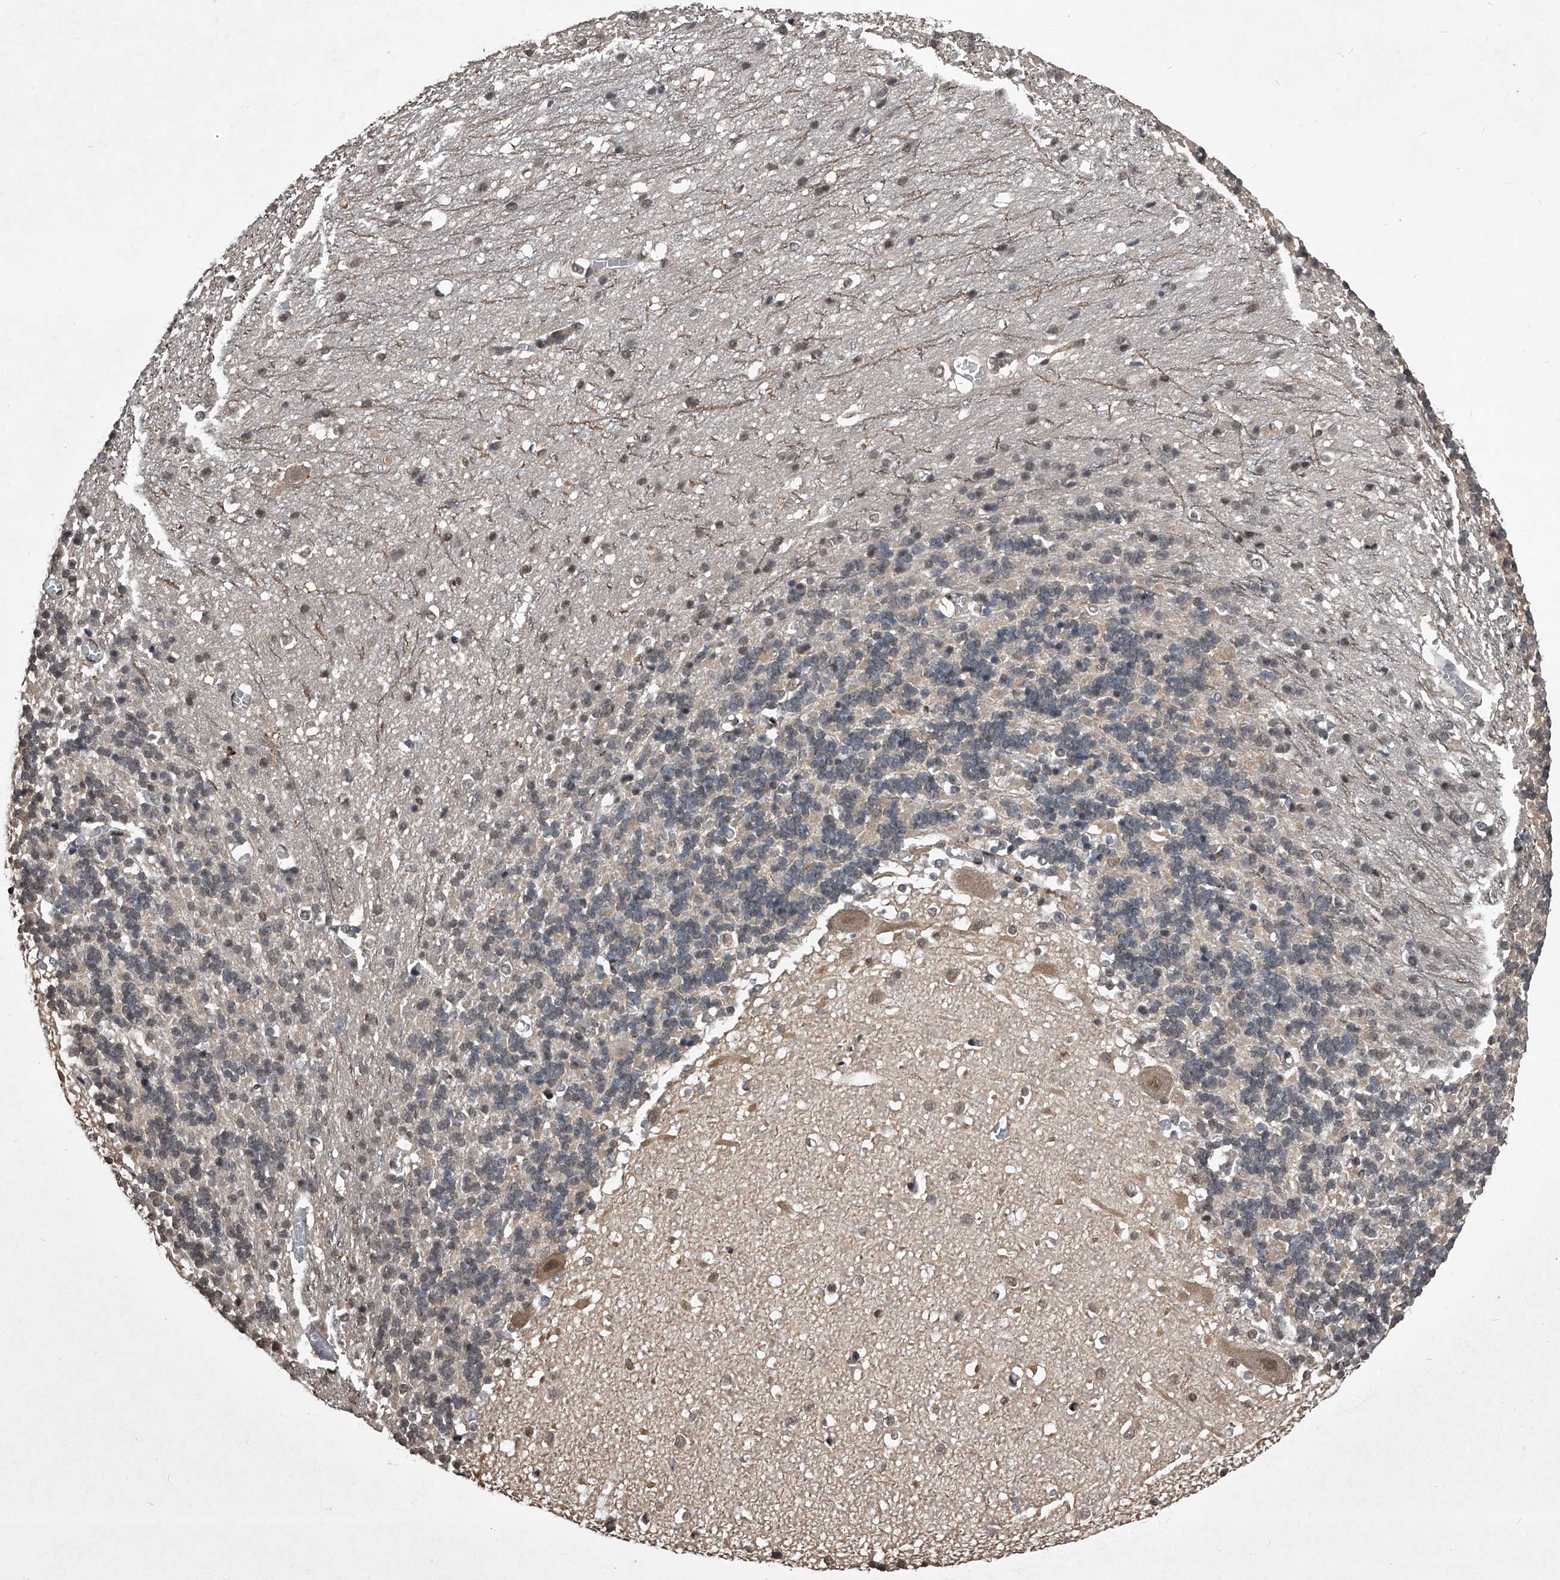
{"staining": {"intensity": "weak", "quantity": "25%-75%", "location": "cytoplasmic/membranous"}, "tissue": "cerebellum", "cell_type": "Cells in granular layer", "image_type": "normal", "snomed": [{"axis": "morphology", "description": "Normal tissue, NOS"}, {"axis": "topography", "description": "Cerebellum"}], "caption": "Weak cytoplasmic/membranous positivity is appreciated in about 25%-75% of cells in granular layer in unremarkable cerebellum. The protein of interest is stained brown, and the nuclei are stained in blue (DAB (3,3'-diaminobenzidine) IHC with brightfield microscopy, high magnification).", "gene": "TSNAX", "patient": {"sex": "male", "age": 37}}